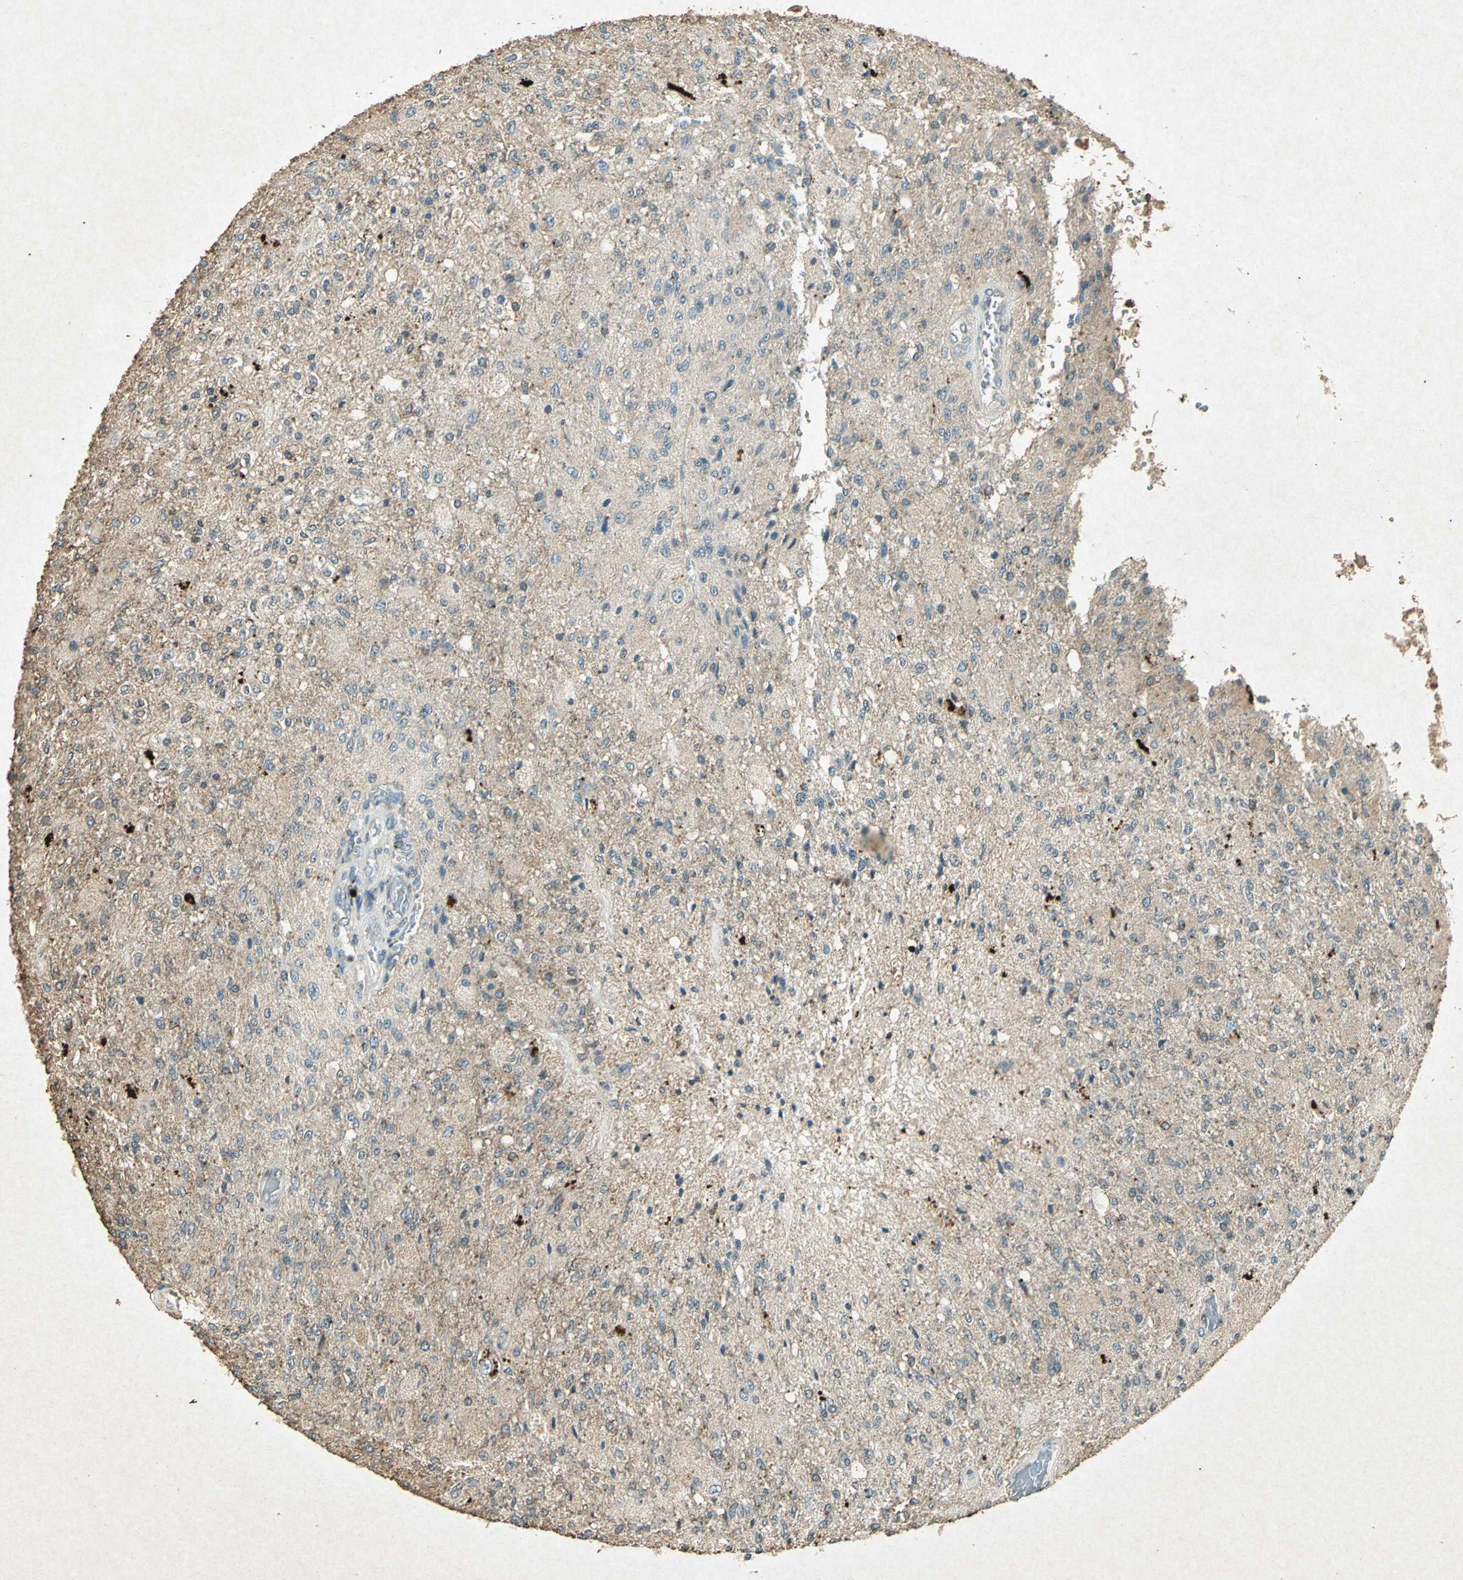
{"staining": {"intensity": "weak", "quantity": "<25%", "location": "cytoplasmic/membranous"}, "tissue": "glioma", "cell_type": "Tumor cells", "image_type": "cancer", "snomed": [{"axis": "morphology", "description": "Normal tissue, NOS"}, {"axis": "morphology", "description": "Glioma, malignant, High grade"}, {"axis": "topography", "description": "Cerebral cortex"}], "caption": "Immunohistochemistry micrograph of neoplastic tissue: glioma stained with DAB (3,3'-diaminobenzidine) reveals no significant protein positivity in tumor cells.", "gene": "PSEN1", "patient": {"sex": "male", "age": 77}}